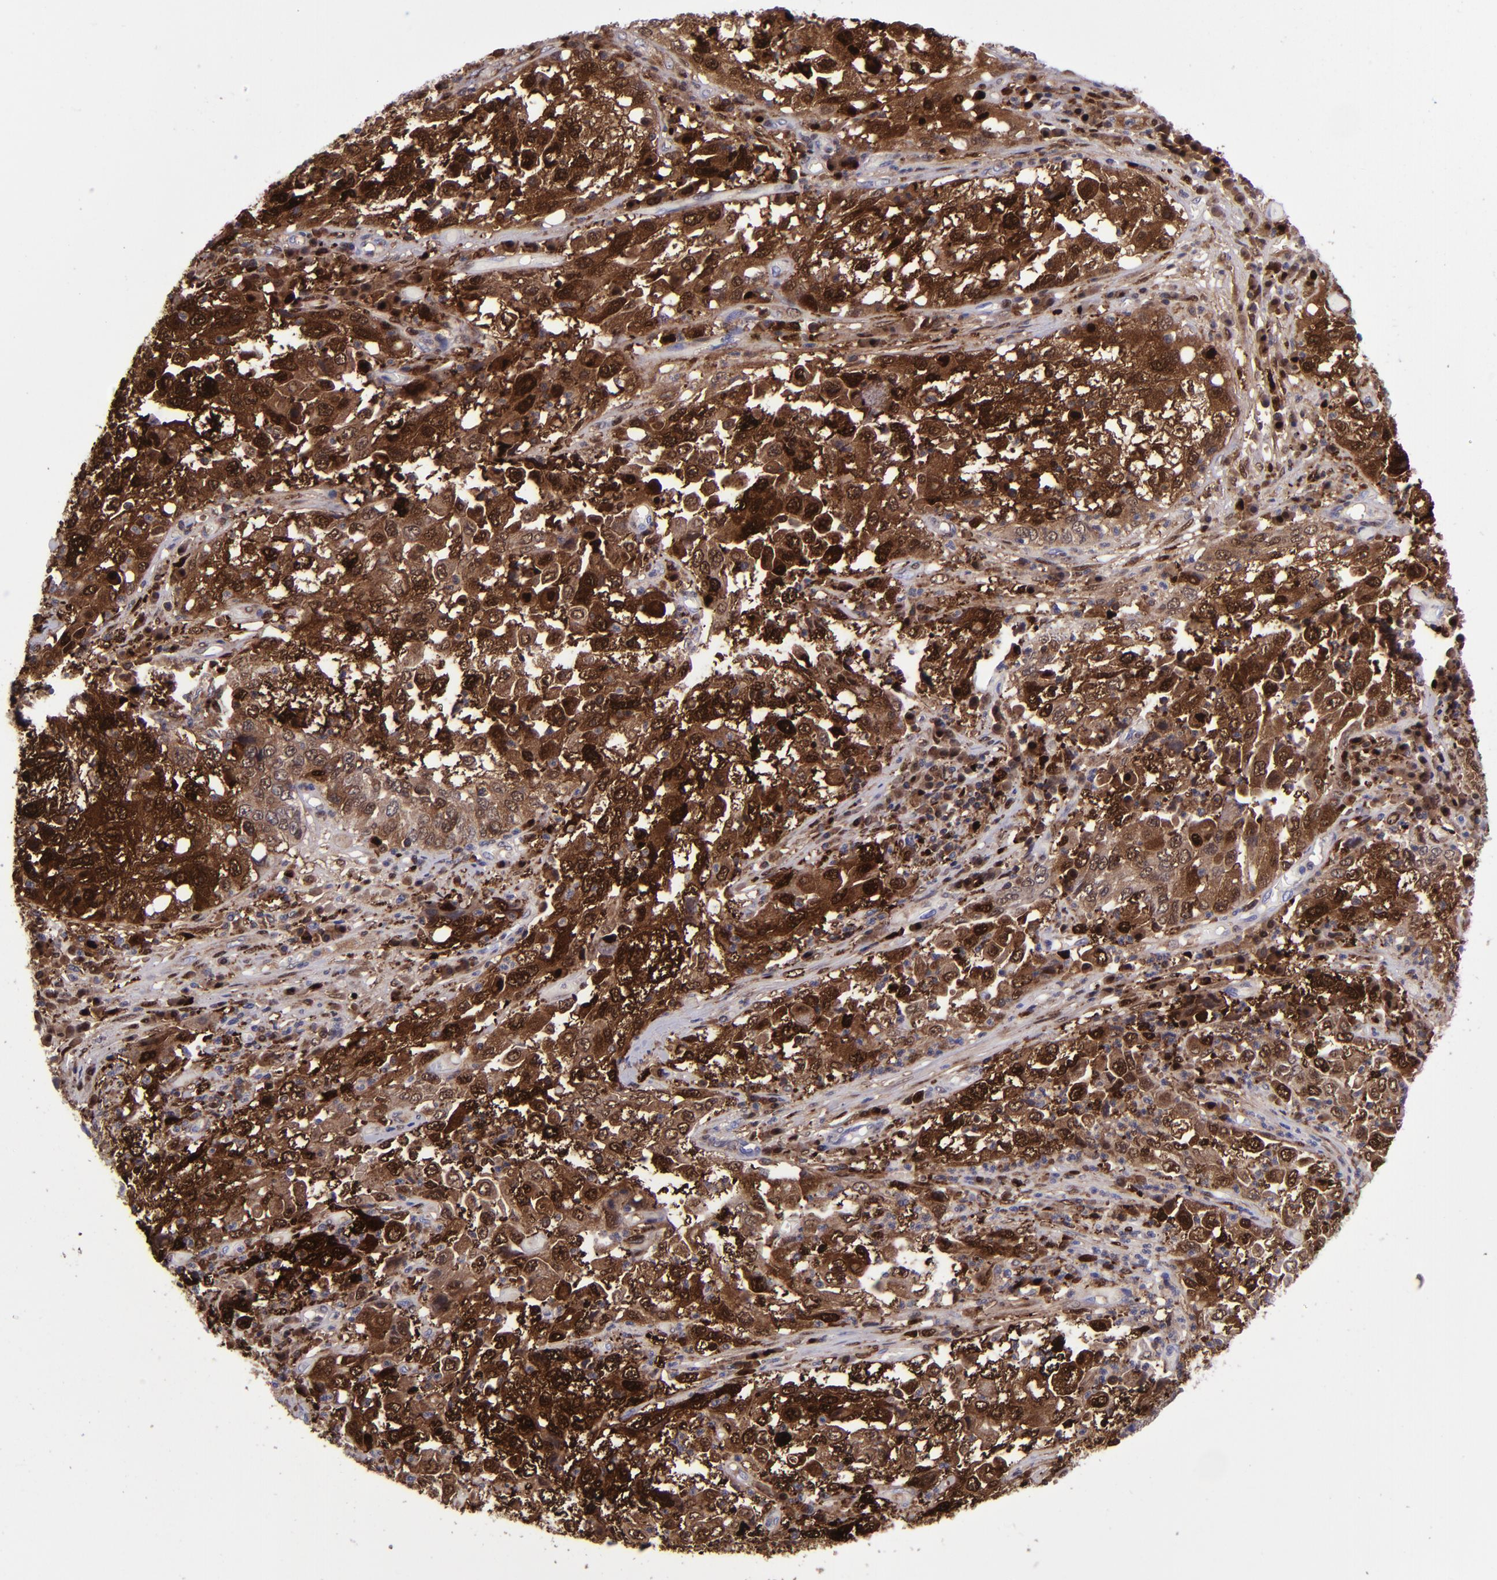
{"staining": {"intensity": "strong", "quantity": ">75%", "location": "cytoplasmic/membranous,nuclear"}, "tissue": "cervical cancer", "cell_type": "Tumor cells", "image_type": "cancer", "snomed": [{"axis": "morphology", "description": "Squamous cell carcinoma, NOS"}, {"axis": "topography", "description": "Cervix"}], "caption": "The immunohistochemical stain highlights strong cytoplasmic/membranous and nuclear expression in tumor cells of cervical squamous cell carcinoma tissue. (DAB (3,3'-diaminobenzidine) IHC, brown staining for protein, blue staining for nuclei).", "gene": "TYMP", "patient": {"sex": "female", "age": 36}}